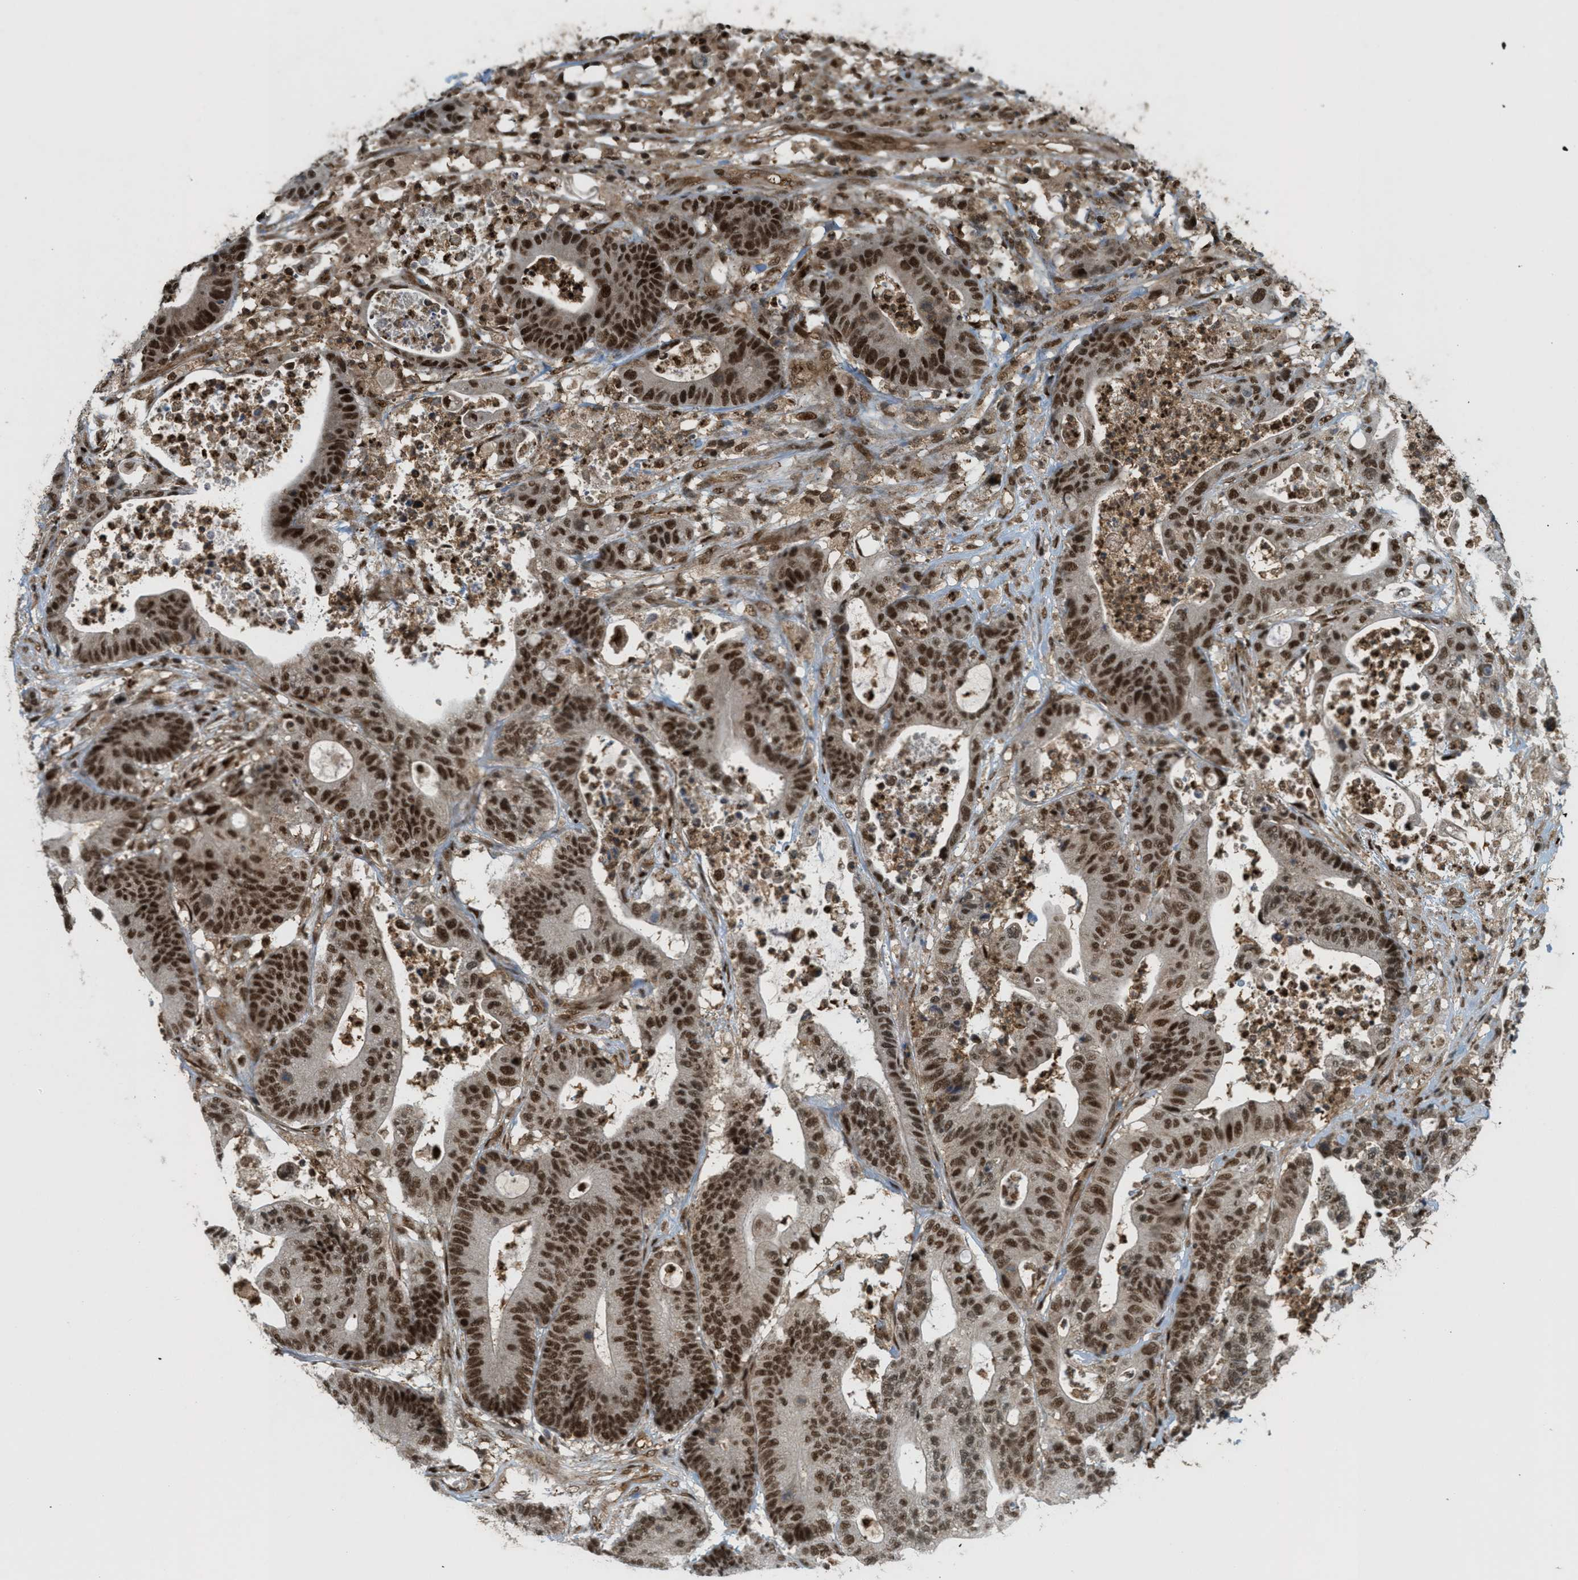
{"staining": {"intensity": "strong", "quantity": ">75%", "location": "cytoplasmic/membranous,nuclear"}, "tissue": "colorectal cancer", "cell_type": "Tumor cells", "image_type": "cancer", "snomed": [{"axis": "morphology", "description": "Adenocarcinoma, NOS"}, {"axis": "topography", "description": "Colon"}], "caption": "Protein staining of colorectal cancer tissue displays strong cytoplasmic/membranous and nuclear expression in about >75% of tumor cells. The staining is performed using DAB brown chromogen to label protein expression. The nuclei are counter-stained blue using hematoxylin.", "gene": "TLK1", "patient": {"sex": "female", "age": 84}}